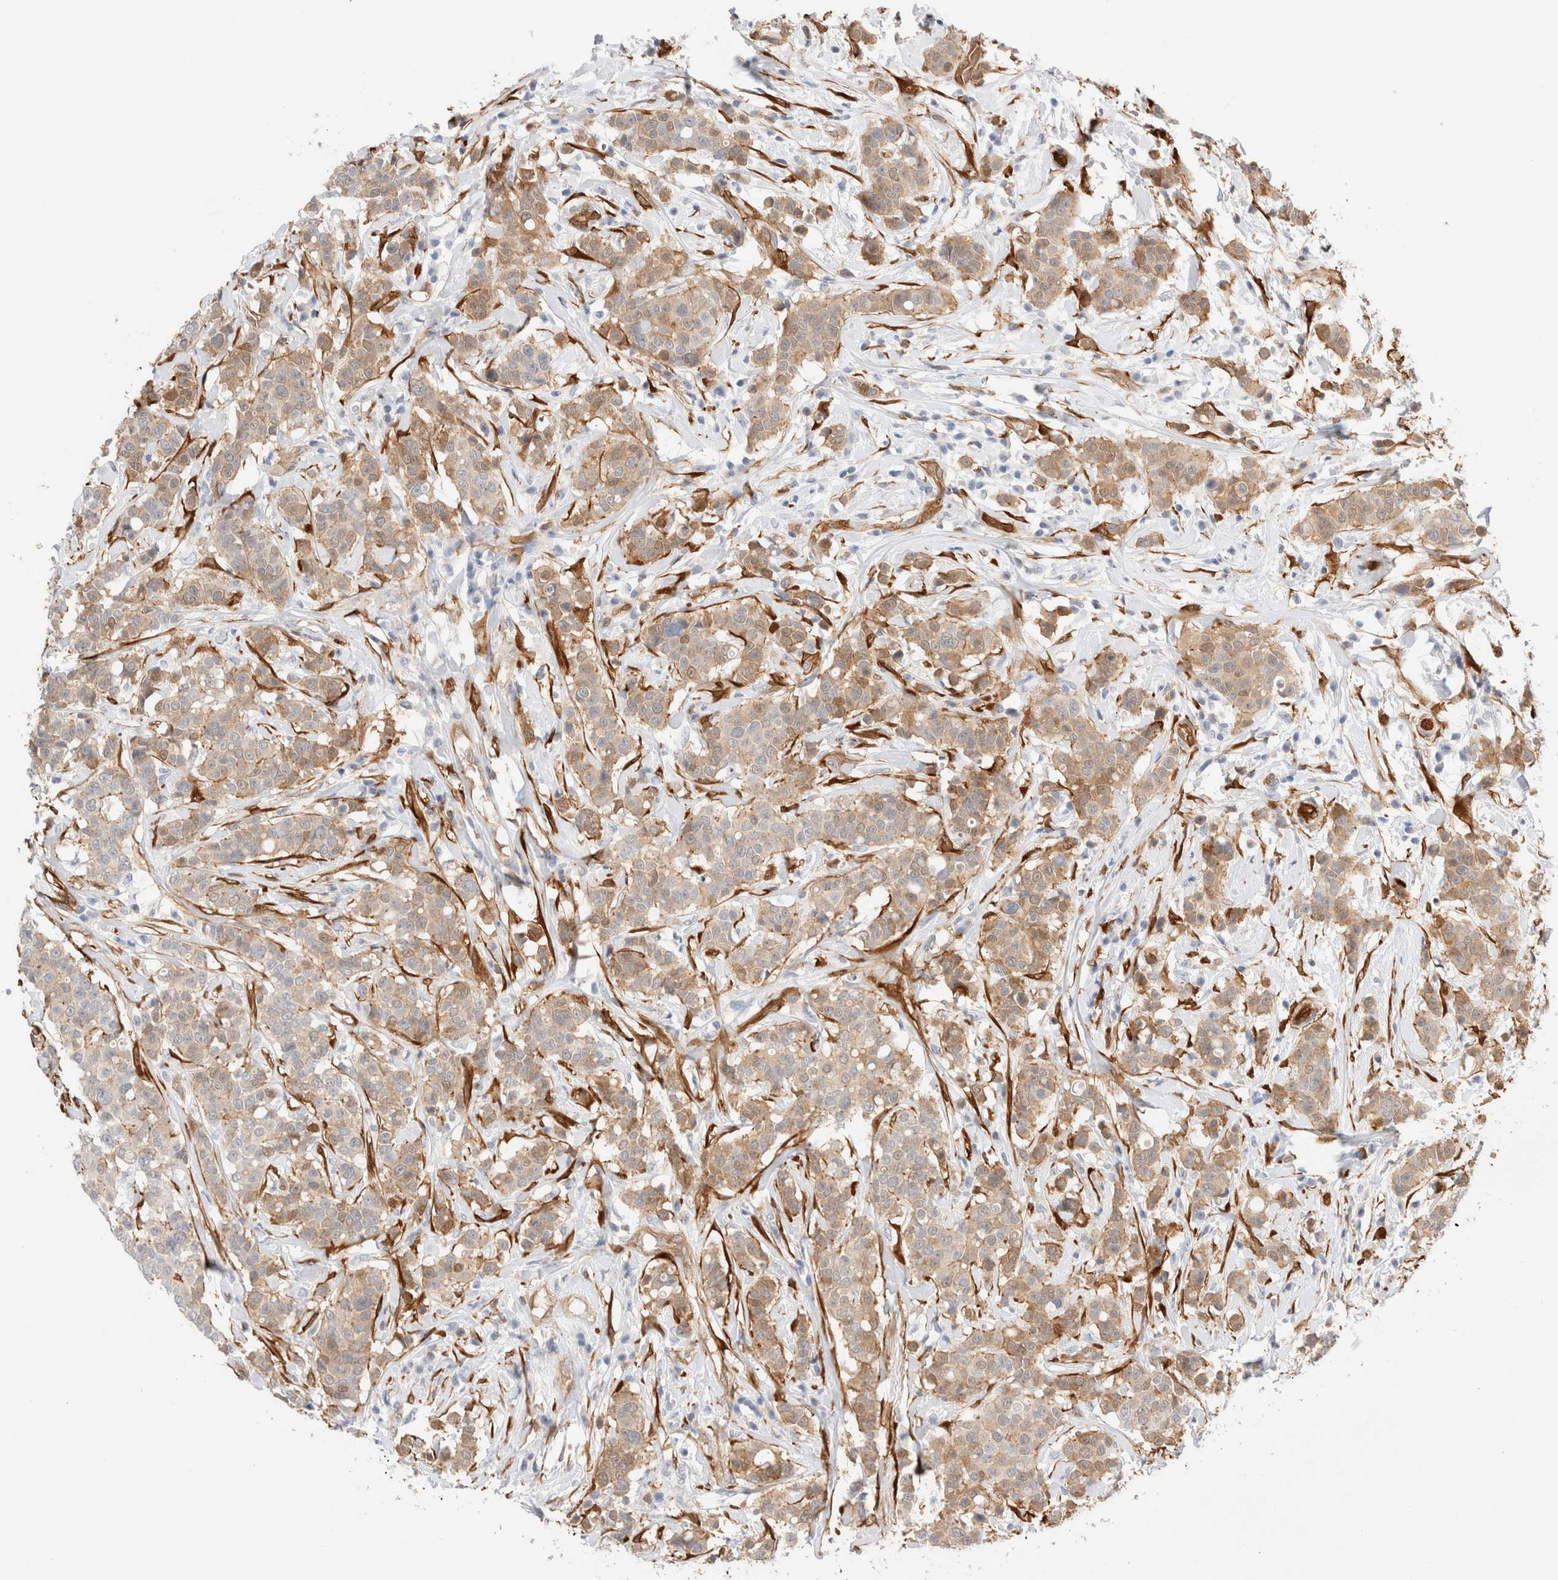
{"staining": {"intensity": "weak", "quantity": ">75%", "location": "cytoplasmic/membranous"}, "tissue": "breast cancer", "cell_type": "Tumor cells", "image_type": "cancer", "snomed": [{"axis": "morphology", "description": "Duct carcinoma"}, {"axis": "topography", "description": "Breast"}], "caption": "Approximately >75% of tumor cells in human breast cancer (invasive ductal carcinoma) reveal weak cytoplasmic/membranous protein staining as visualized by brown immunohistochemical staining.", "gene": "LMCD1", "patient": {"sex": "female", "age": 27}}